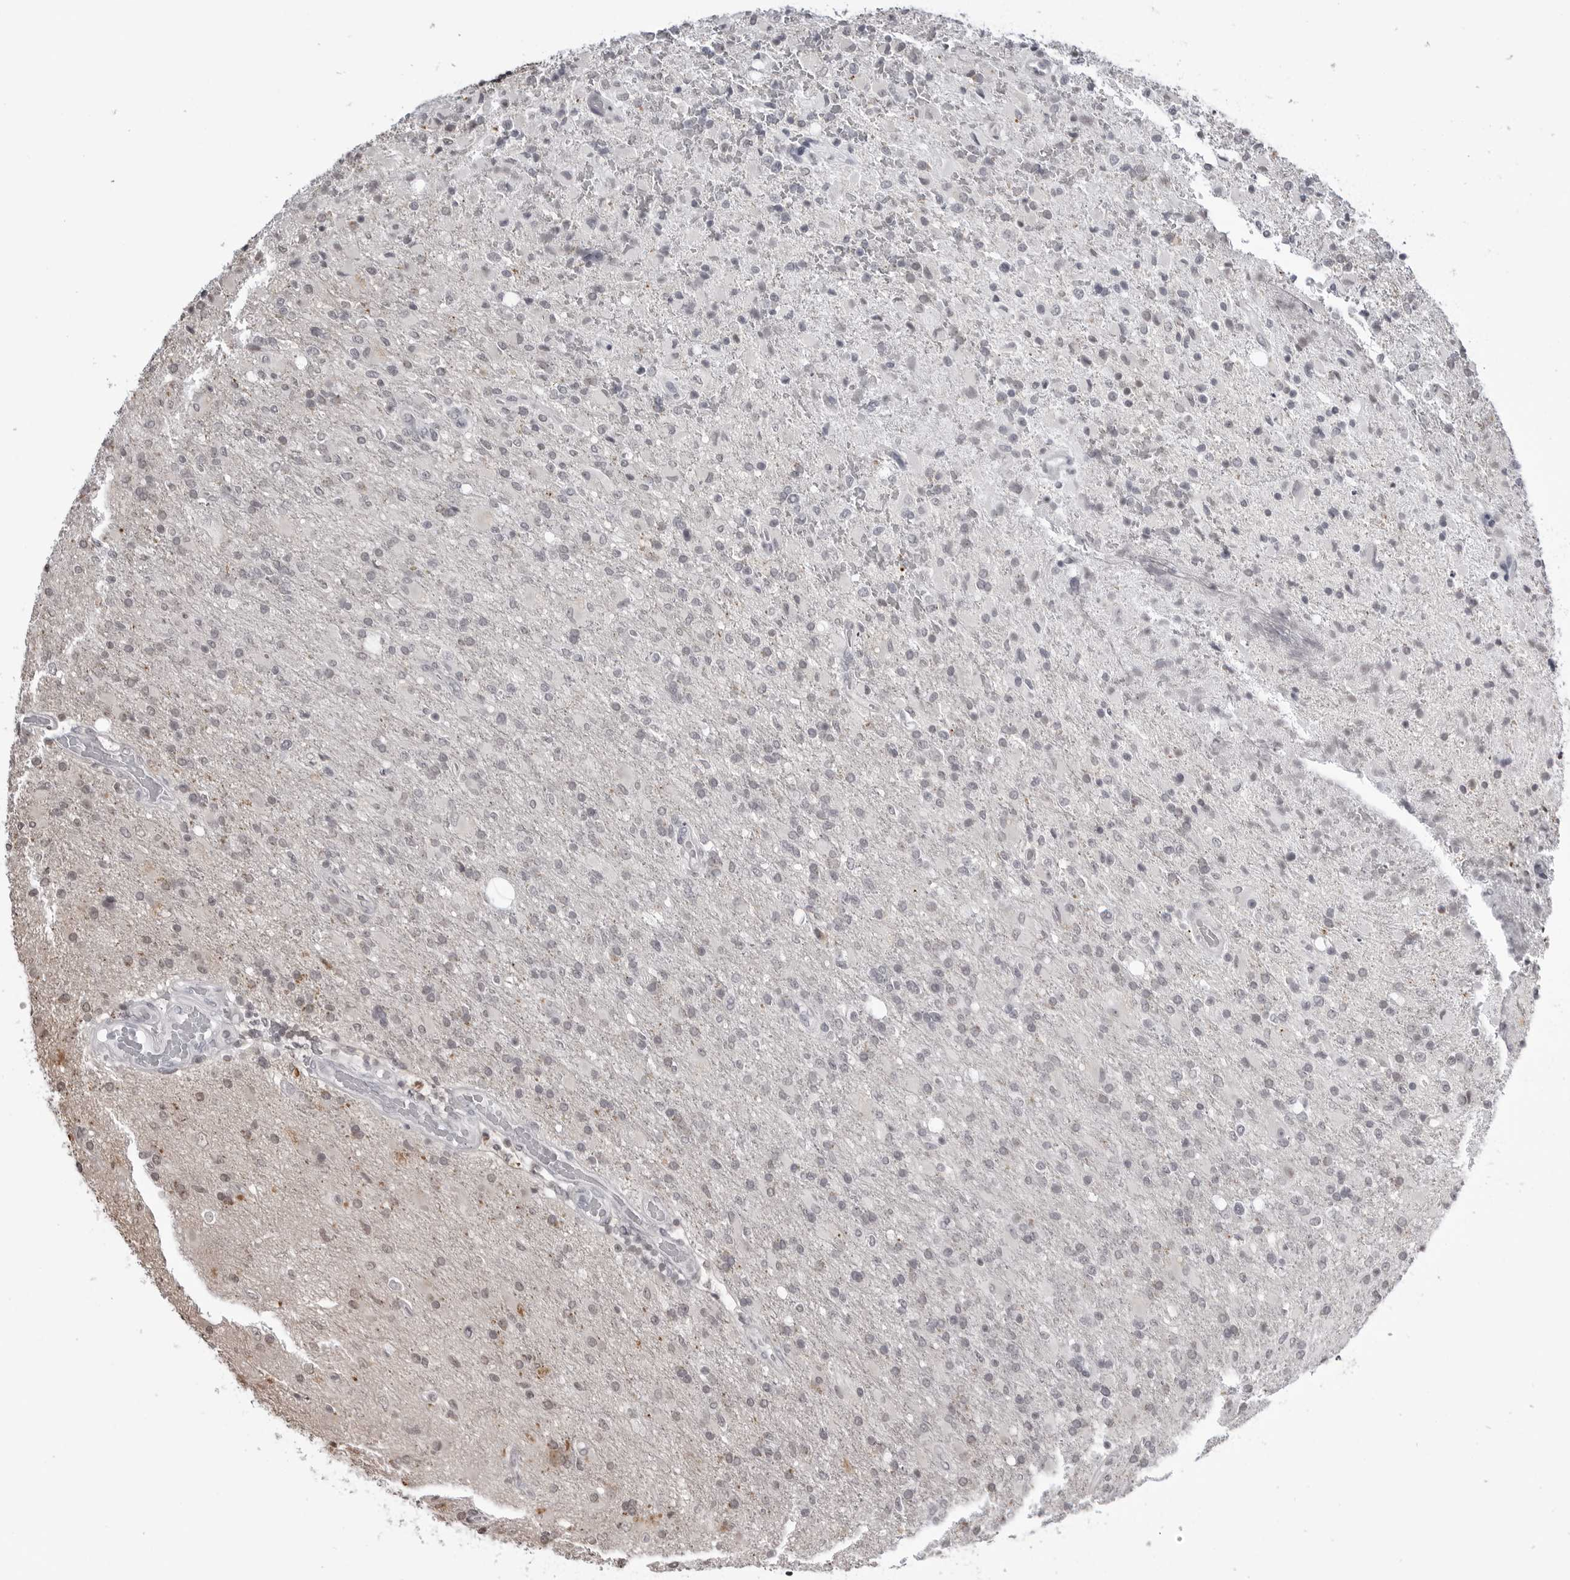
{"staining": {"intensity": "negative", "quantity": "none", "location": "none"}, "tissue": "glioma", "cell_type": "Tumor cells", "image_type": "cancer", "snomed": [{"axis": "morphology", "description": "Glioma, malignant, High grade"}, {"axis": "topography", "description": "Brain"}], "caption": "Immunohistochemistry photomicrograph of neoplastic tissue: human malignant high-grade glioma stained with DAB exhibits no significant protein positivity in tumor cells.", "gene": "YWHAG", "patient": {"sex": "male", "age": 71}}